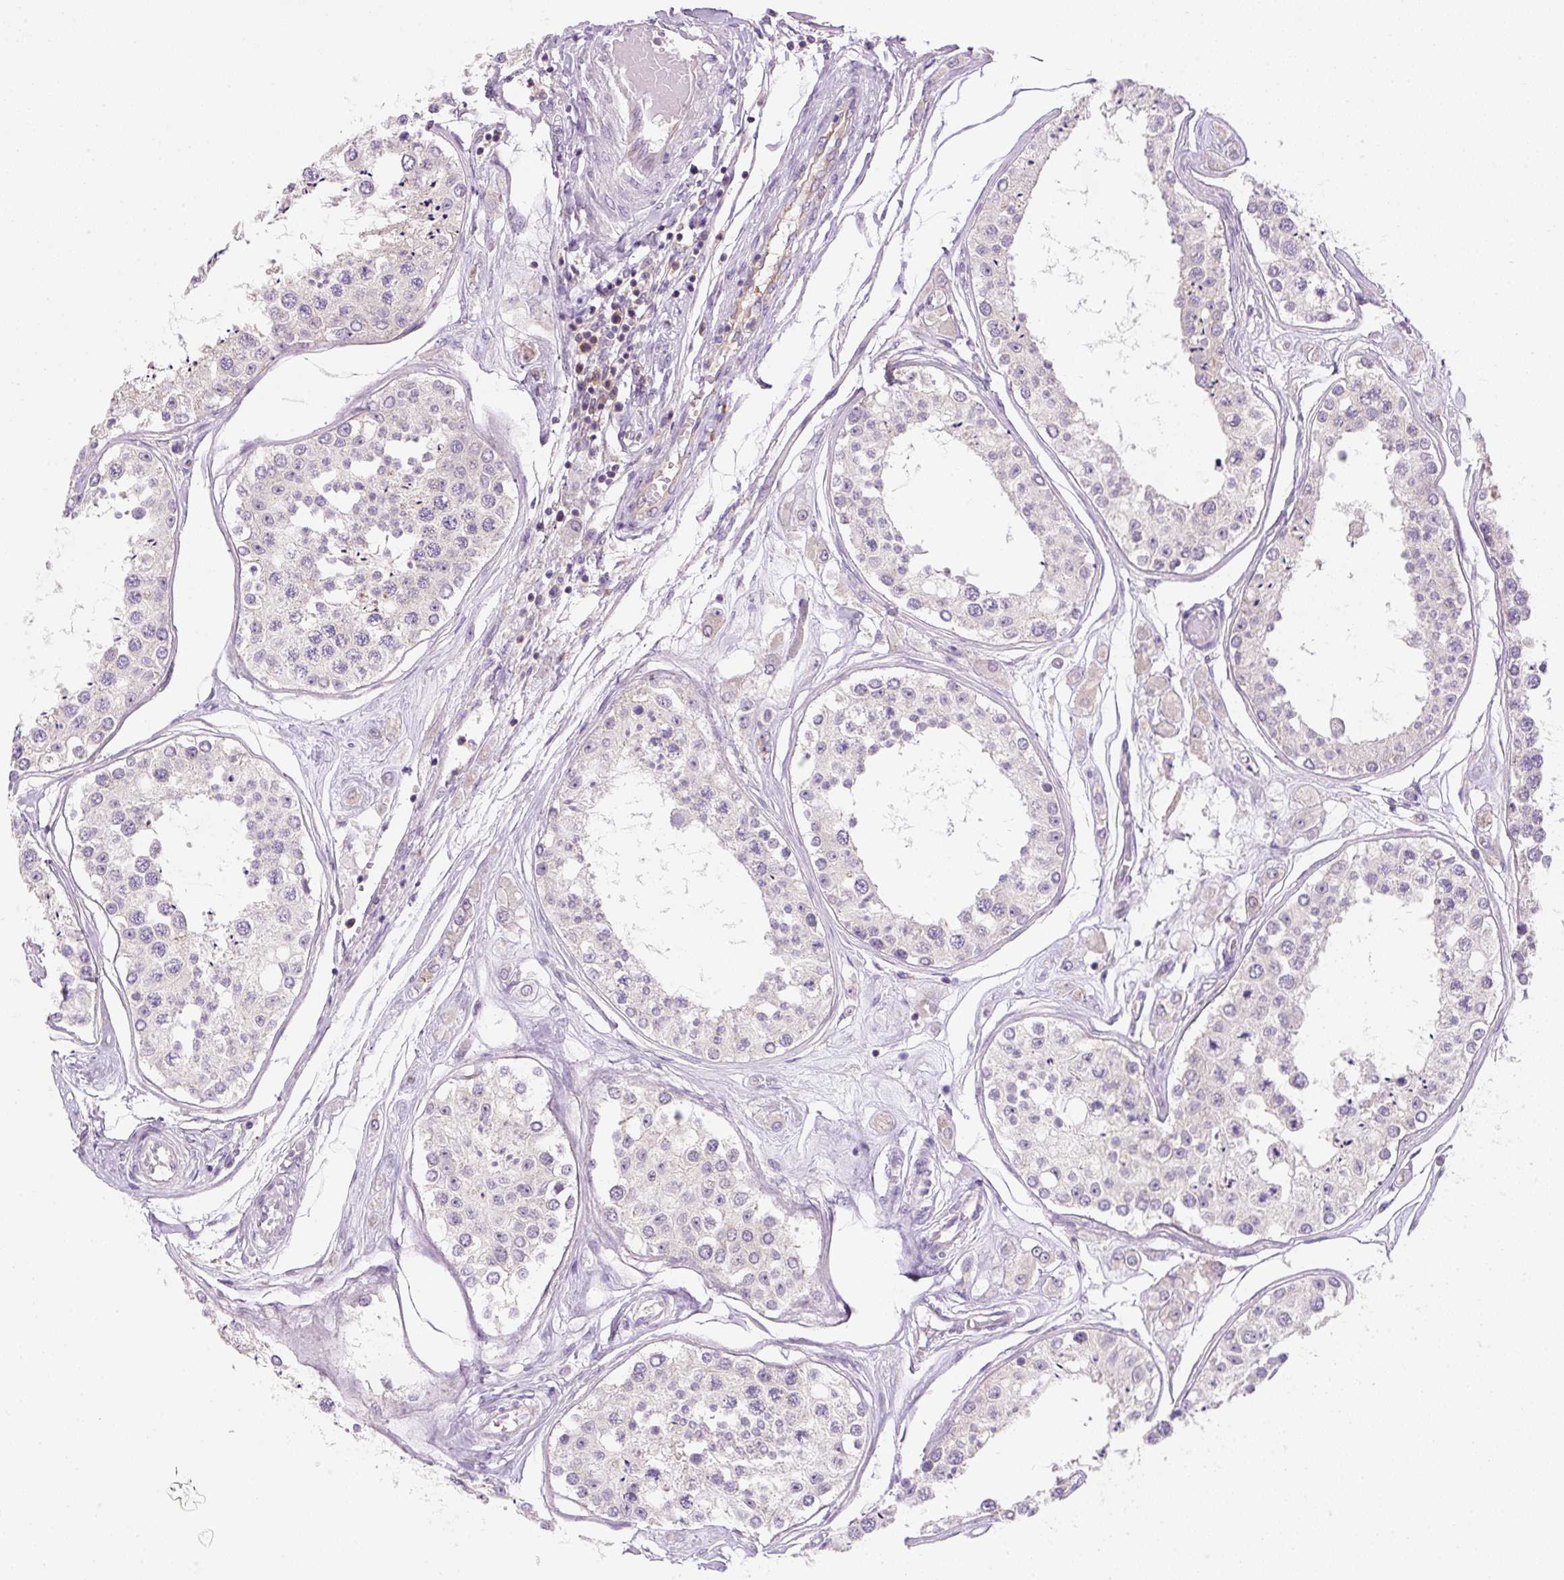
{"staining": {"intensity": "weak", "quantity": "<25%", "location": "cytoplasmic/membranous"}, "tissue": "testis", "cell_type": "Cells in seminiferous ducts", "image_type": "normal", "snomed": [{"axis": "morphology", "description": "Normal tissue, NOS"}, {"axis": "topography", "description": "Testis"}], "caption": "The photomicrograph exhibits no significant positivity in cells in seminiferous ducts of testis.", "gene": "RPL18A", "patient": {"sex": "male", "age": 25}}